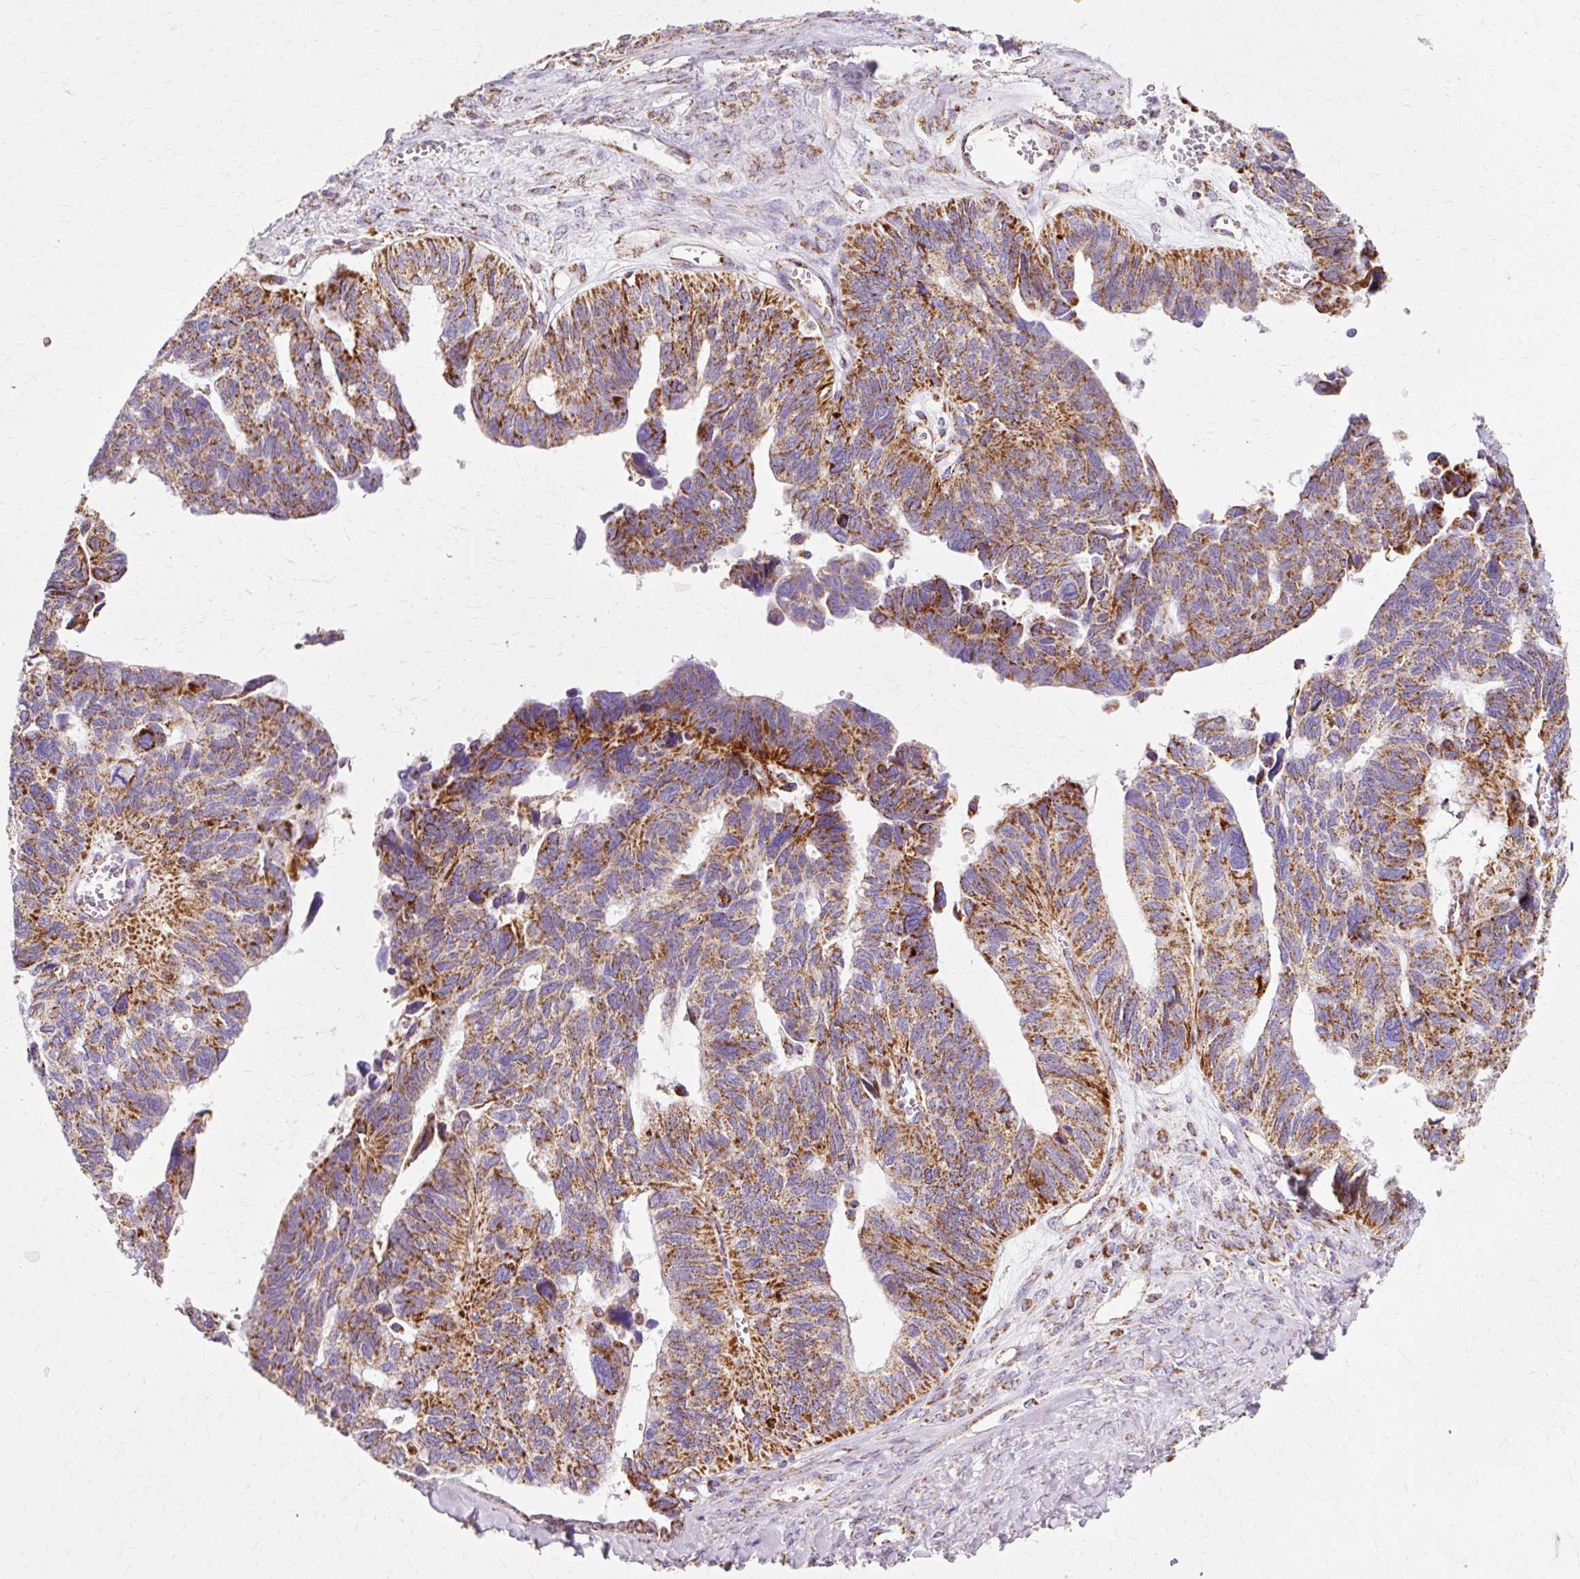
{"staining": {"intensity": "strong", "quantity": "25%-75%", "location": "cytoplasmic/membranous"}, "tissue": "ovarian cancer", "cell_type": "Tumor cells", "image_type": "cancer", "snomed": [{"axis": "morphology", "description": "Cystadenocarcinoma, serous, NOS"}, {"axis": "topography", "description": "Ovary"}], "caption": "A brown stain highlights strong cytoplasmic/membranous positivity of a protein in ovarian serous cystadenocarcinoma tumor cells.", "gene": "ATP5PO", "patient": {"sex": "female", "age": 79}}